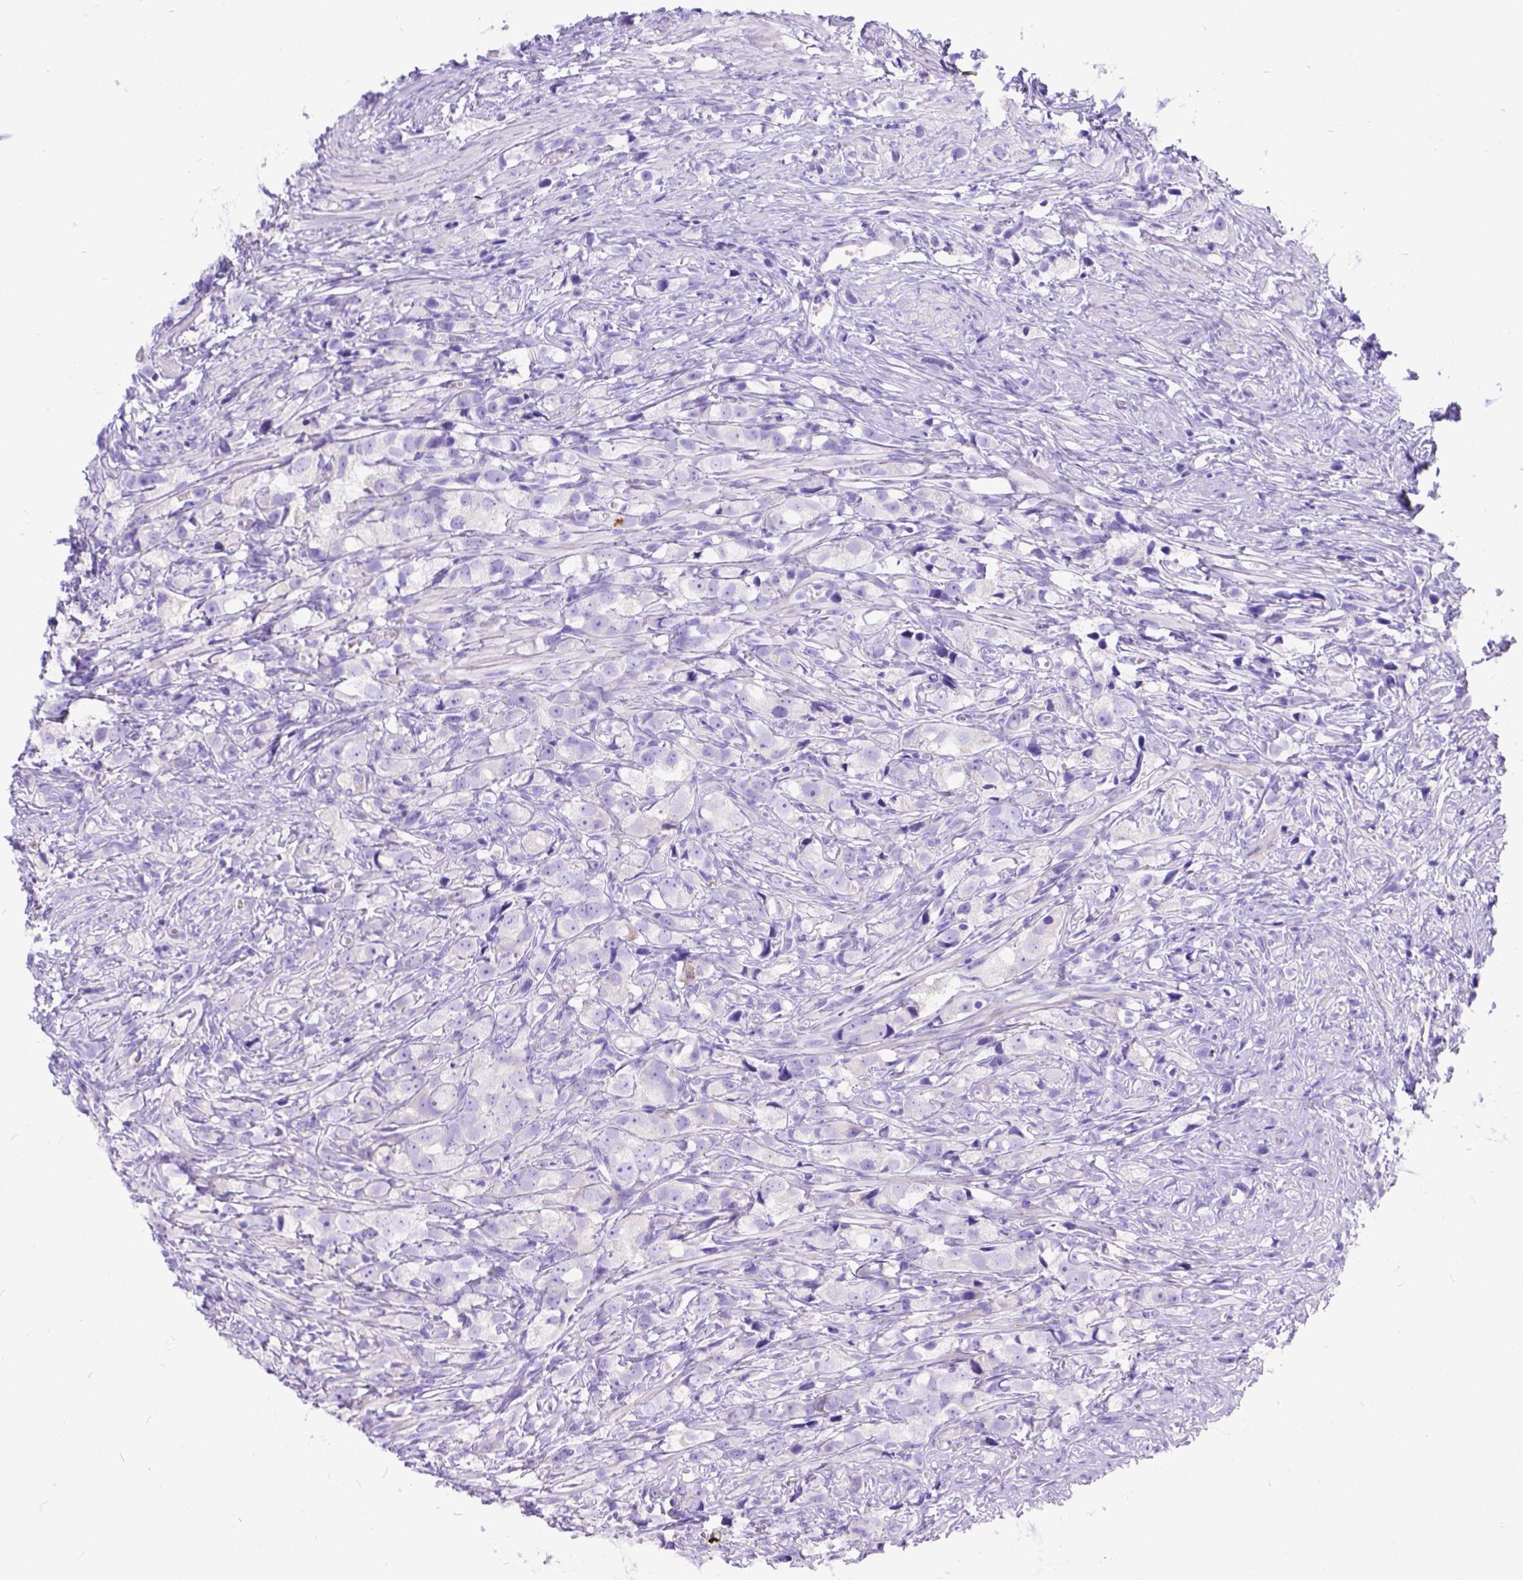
{"staining": {"intensity": "negative", "quantity": "none", "location": "none"}, "tissue": "prostate cancer", "cell_type": "Tumor cells", "image_type": "cancer", "snomed": [{"axis": "morphology", "description": "Adenocarcinoma, High grade"}, {"axis": "topography", "description": "Prostate"}], "caption": "This is an immunohistochemistry micrograph of prostate cancer. There is no positivity in tumor cells.", "gene": "KLHL10", "patient": {"sex": "male", "age": 75}}